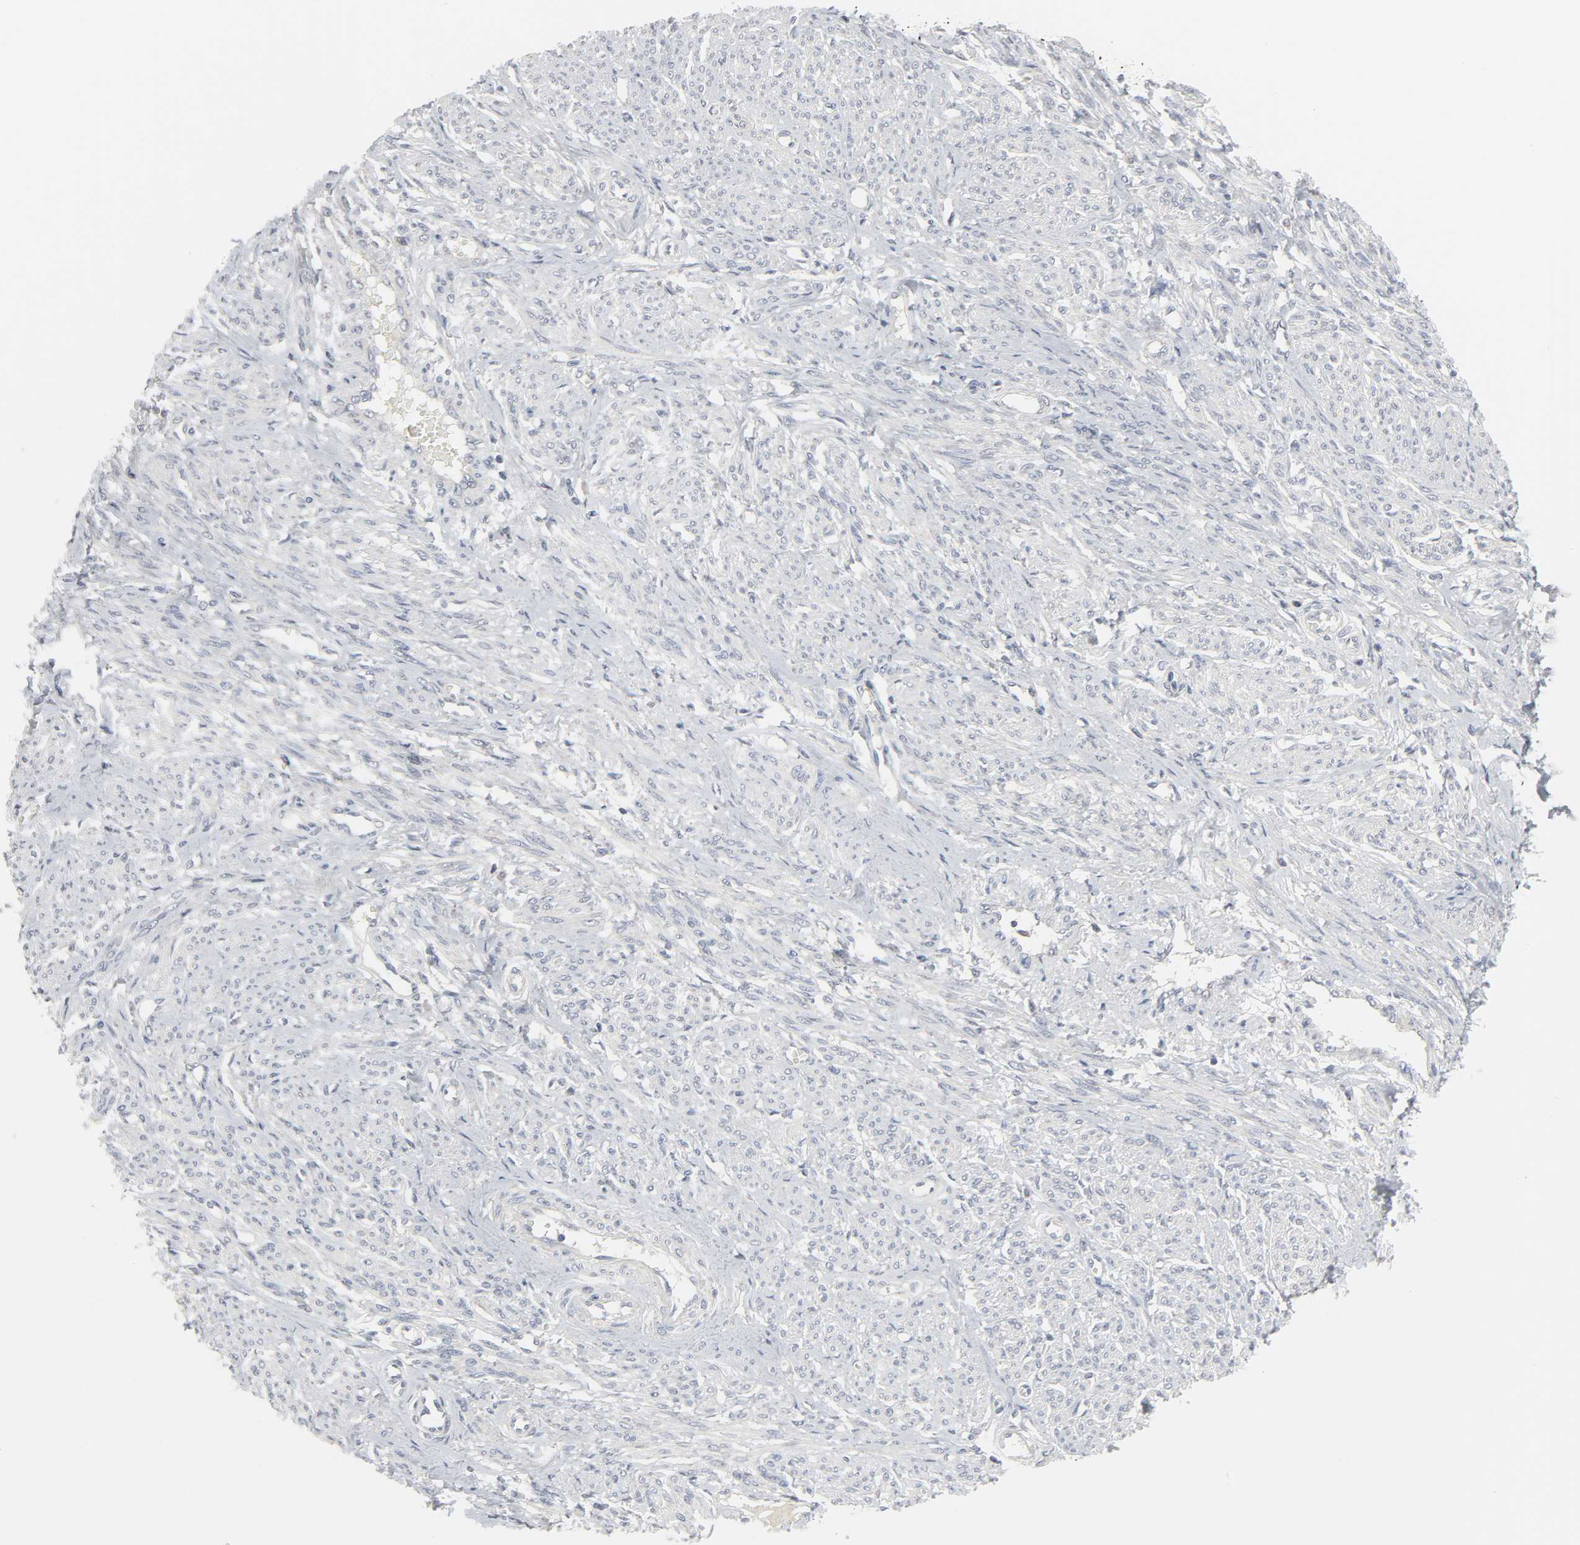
{"staining": {"intensity": "negative", "quantity": "none", "location": "none"}, "tissue": "smooth muscle", "cell_type": "Smooth muscle cells", "image_type": "normal", "snomed": [{"axis": "morphology", "description": "Normal tissue, NOS"}, {"axis": "topography", "description": "Smooth muscle"}], "caption": "Human smooth muscle stained for a protein using immunohistochemistry demonstrates no expression in smooth muscle cells.", "gene": "CLIP1", "patient": {"sex": "female", "age": 65}}